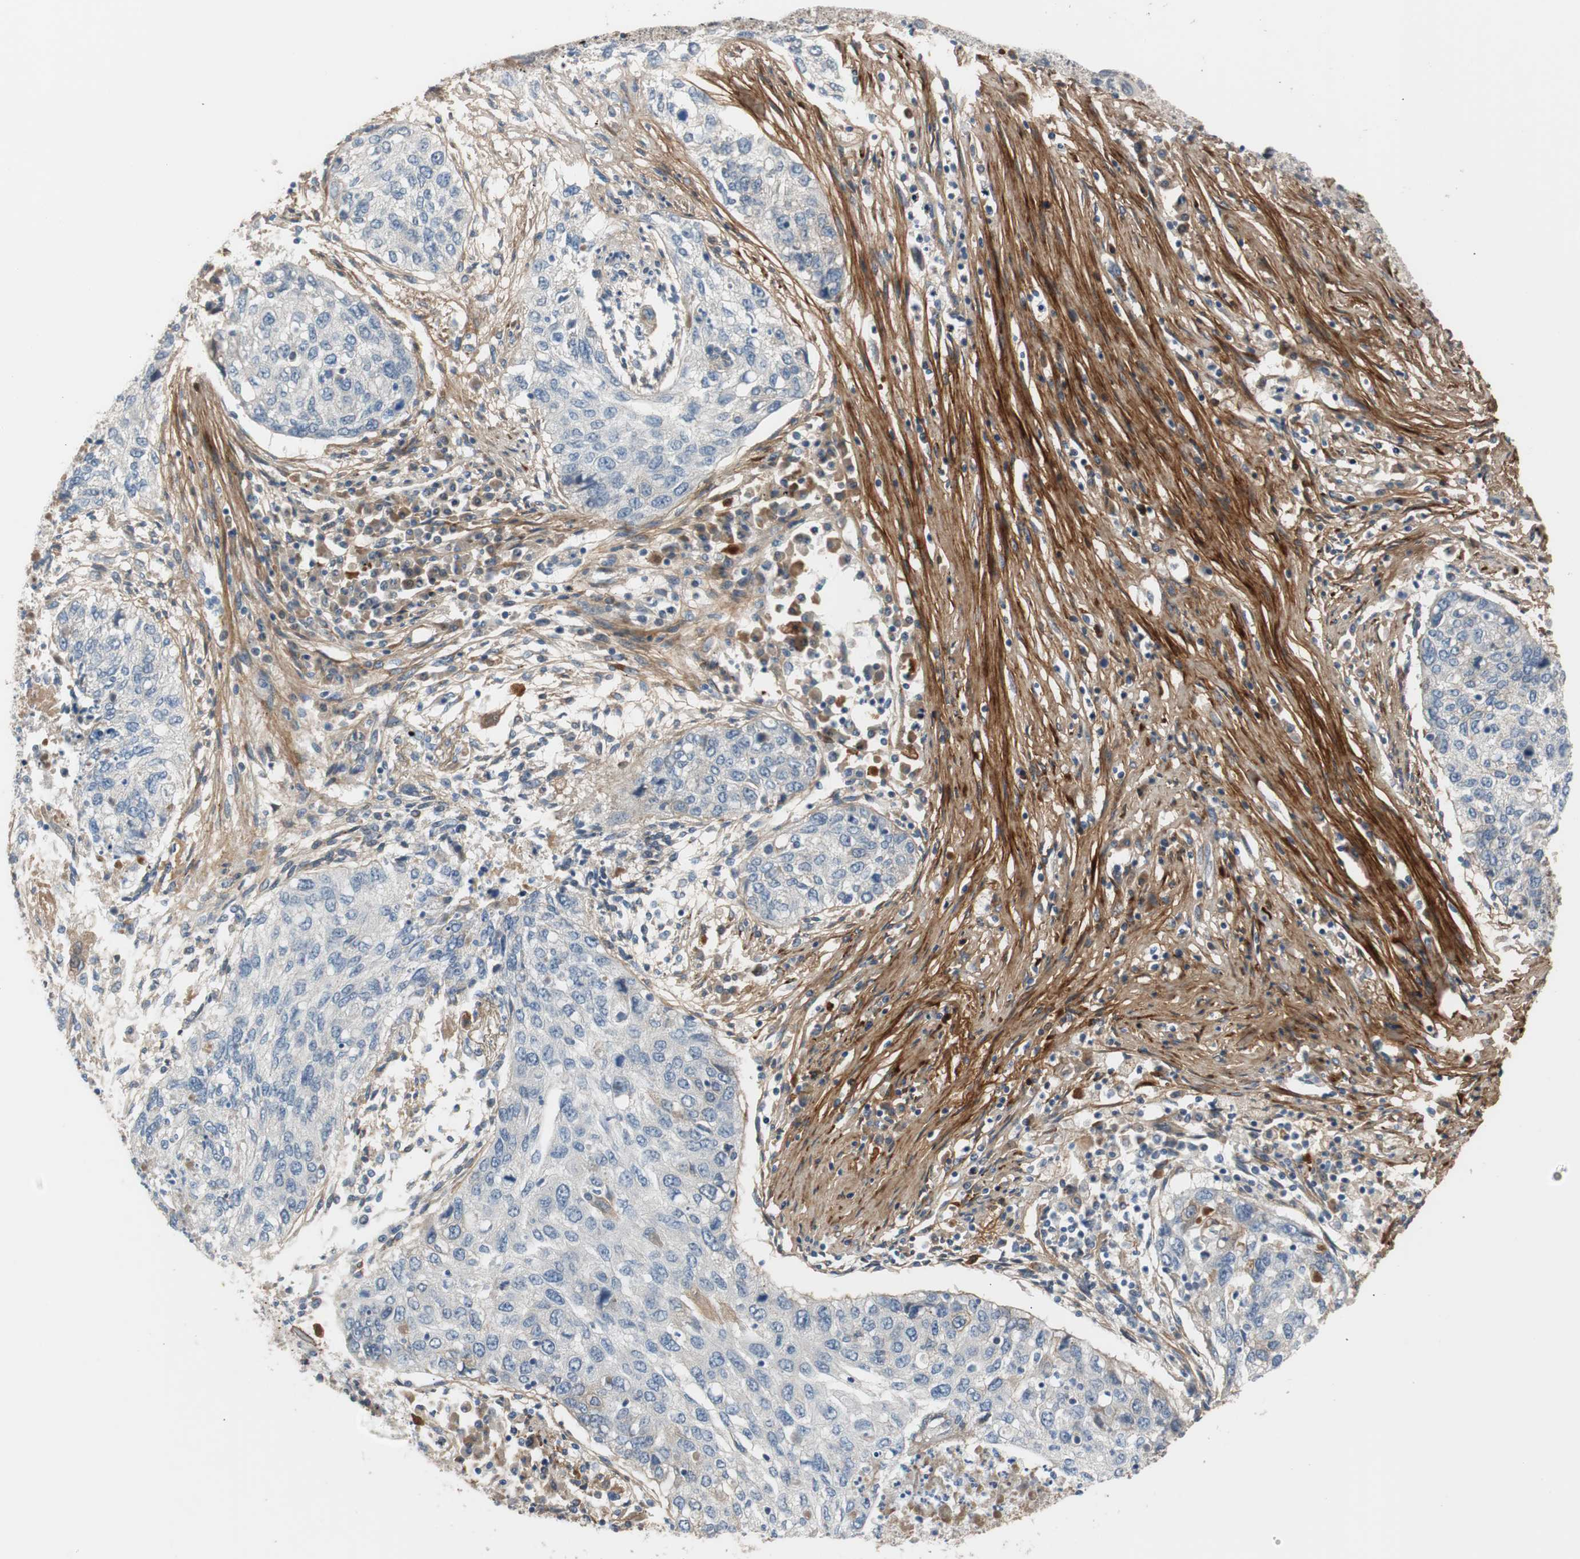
{"staining": {"intensity": "negative", "quantity": "none", "location": "none"}, "tissue": "lung cancer", "cell_type": "Tumor cells", "image_type": "cancer", "snomed": [{"axis": "morphology", "description": "Squamous cell carcinoma, NOS"}, {"axis": "topography", "description": "Lung"}], "caption": "Immunohistochemistry (IHC) of lung squamous cell carcinoma exhibits no staining in tumor cells. The staining was performed using DAB to visualize the protein expression in brown, while the nuclei were stained in blue with hematoxylin (Magnification: 20x).", "gene": "COL12A1", "patient": {"sex": "female", "age": 63}}